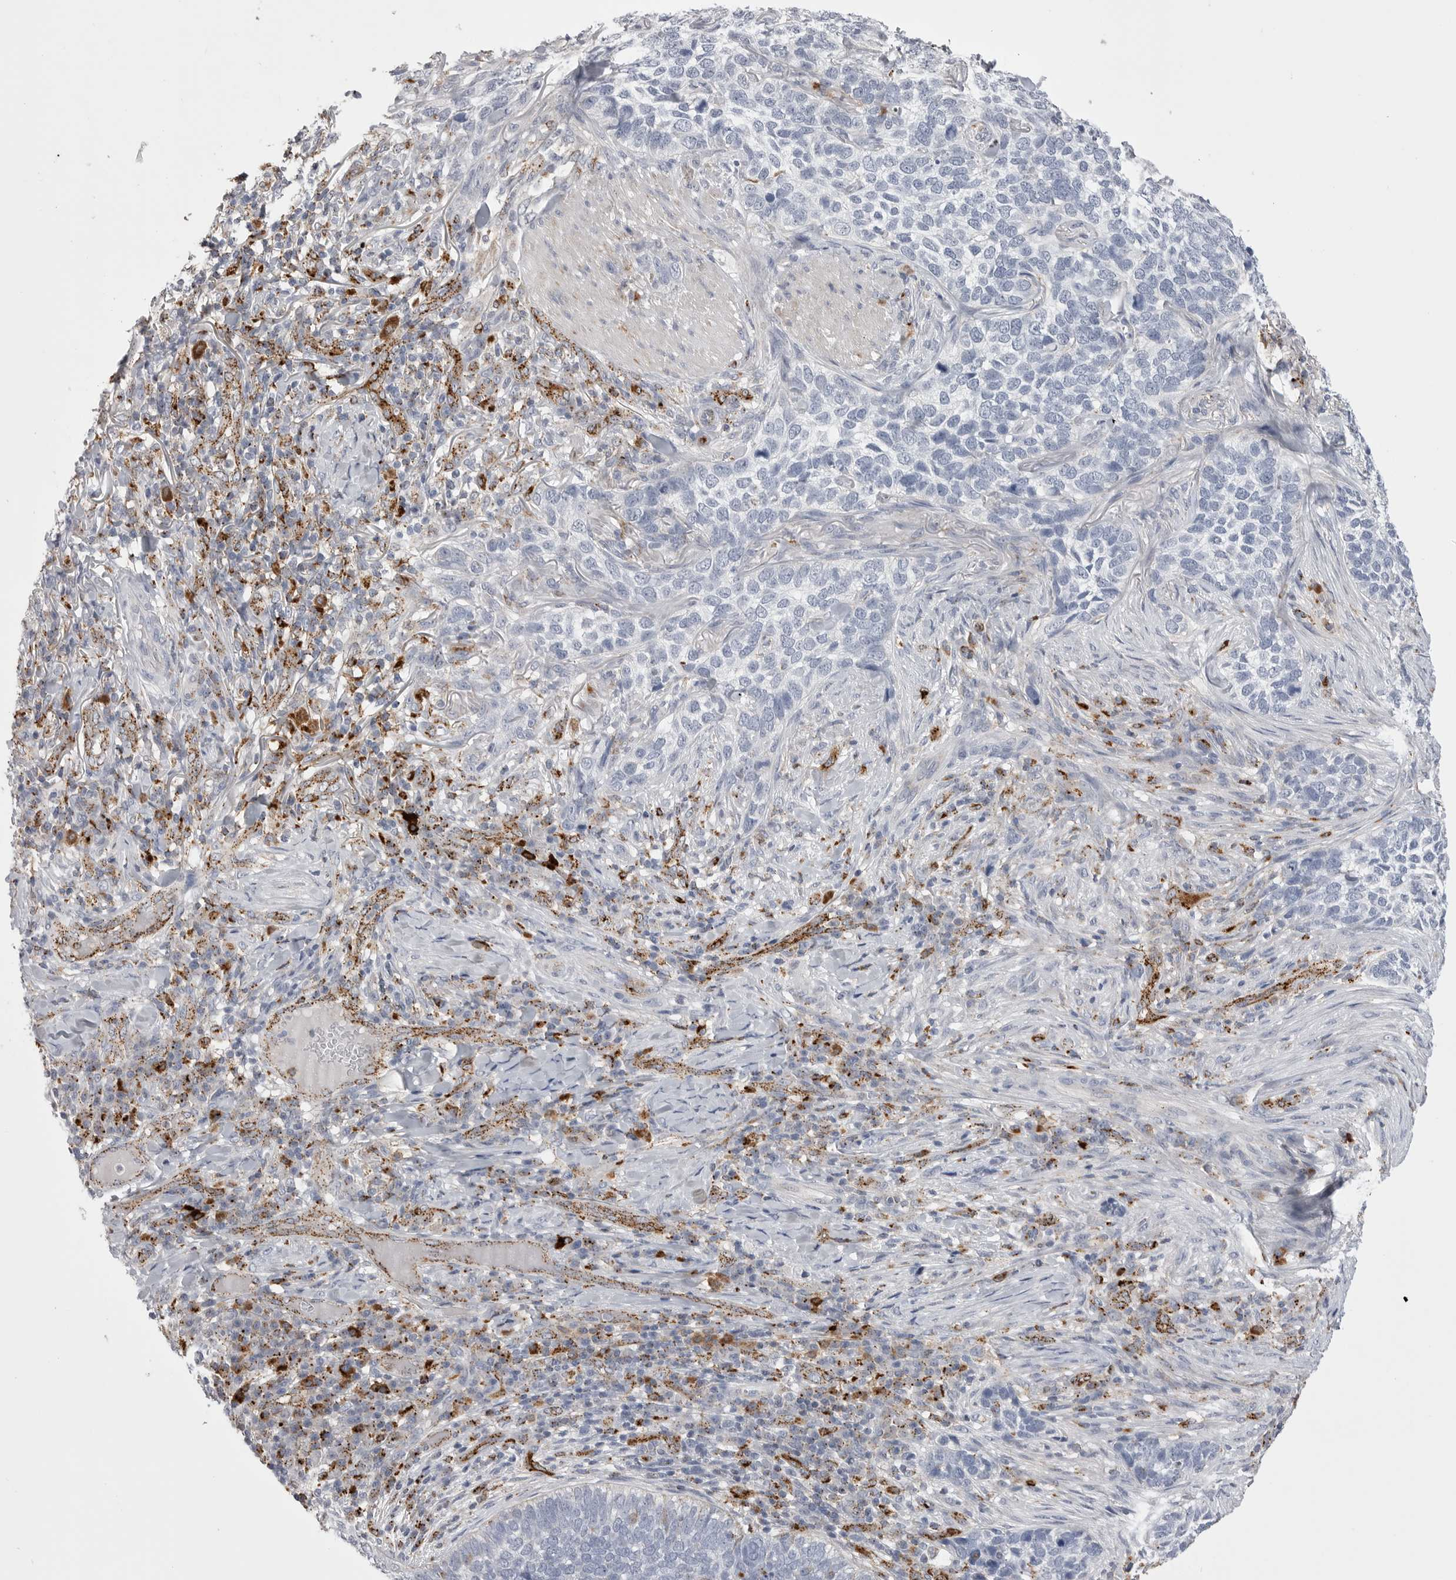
{"staining": {"intensity": "negative", "quantity": "none", "location": "none"}, "tissue": "skin cancer", "cell_type": "Tumor cells", "image_type": "cancer", "snomed": [{"axis": "morphology", "description": "Basal cell carcinoma"}, {"axis": "topography", "description": "Skin"}], "caption": "Skin cancer (basal cell carcinoma) was stained to show a protein in brown. There is no significant staining in tumor cells.", "gene": "PSPN", "patient": {"sex": "female", "age": 64}}